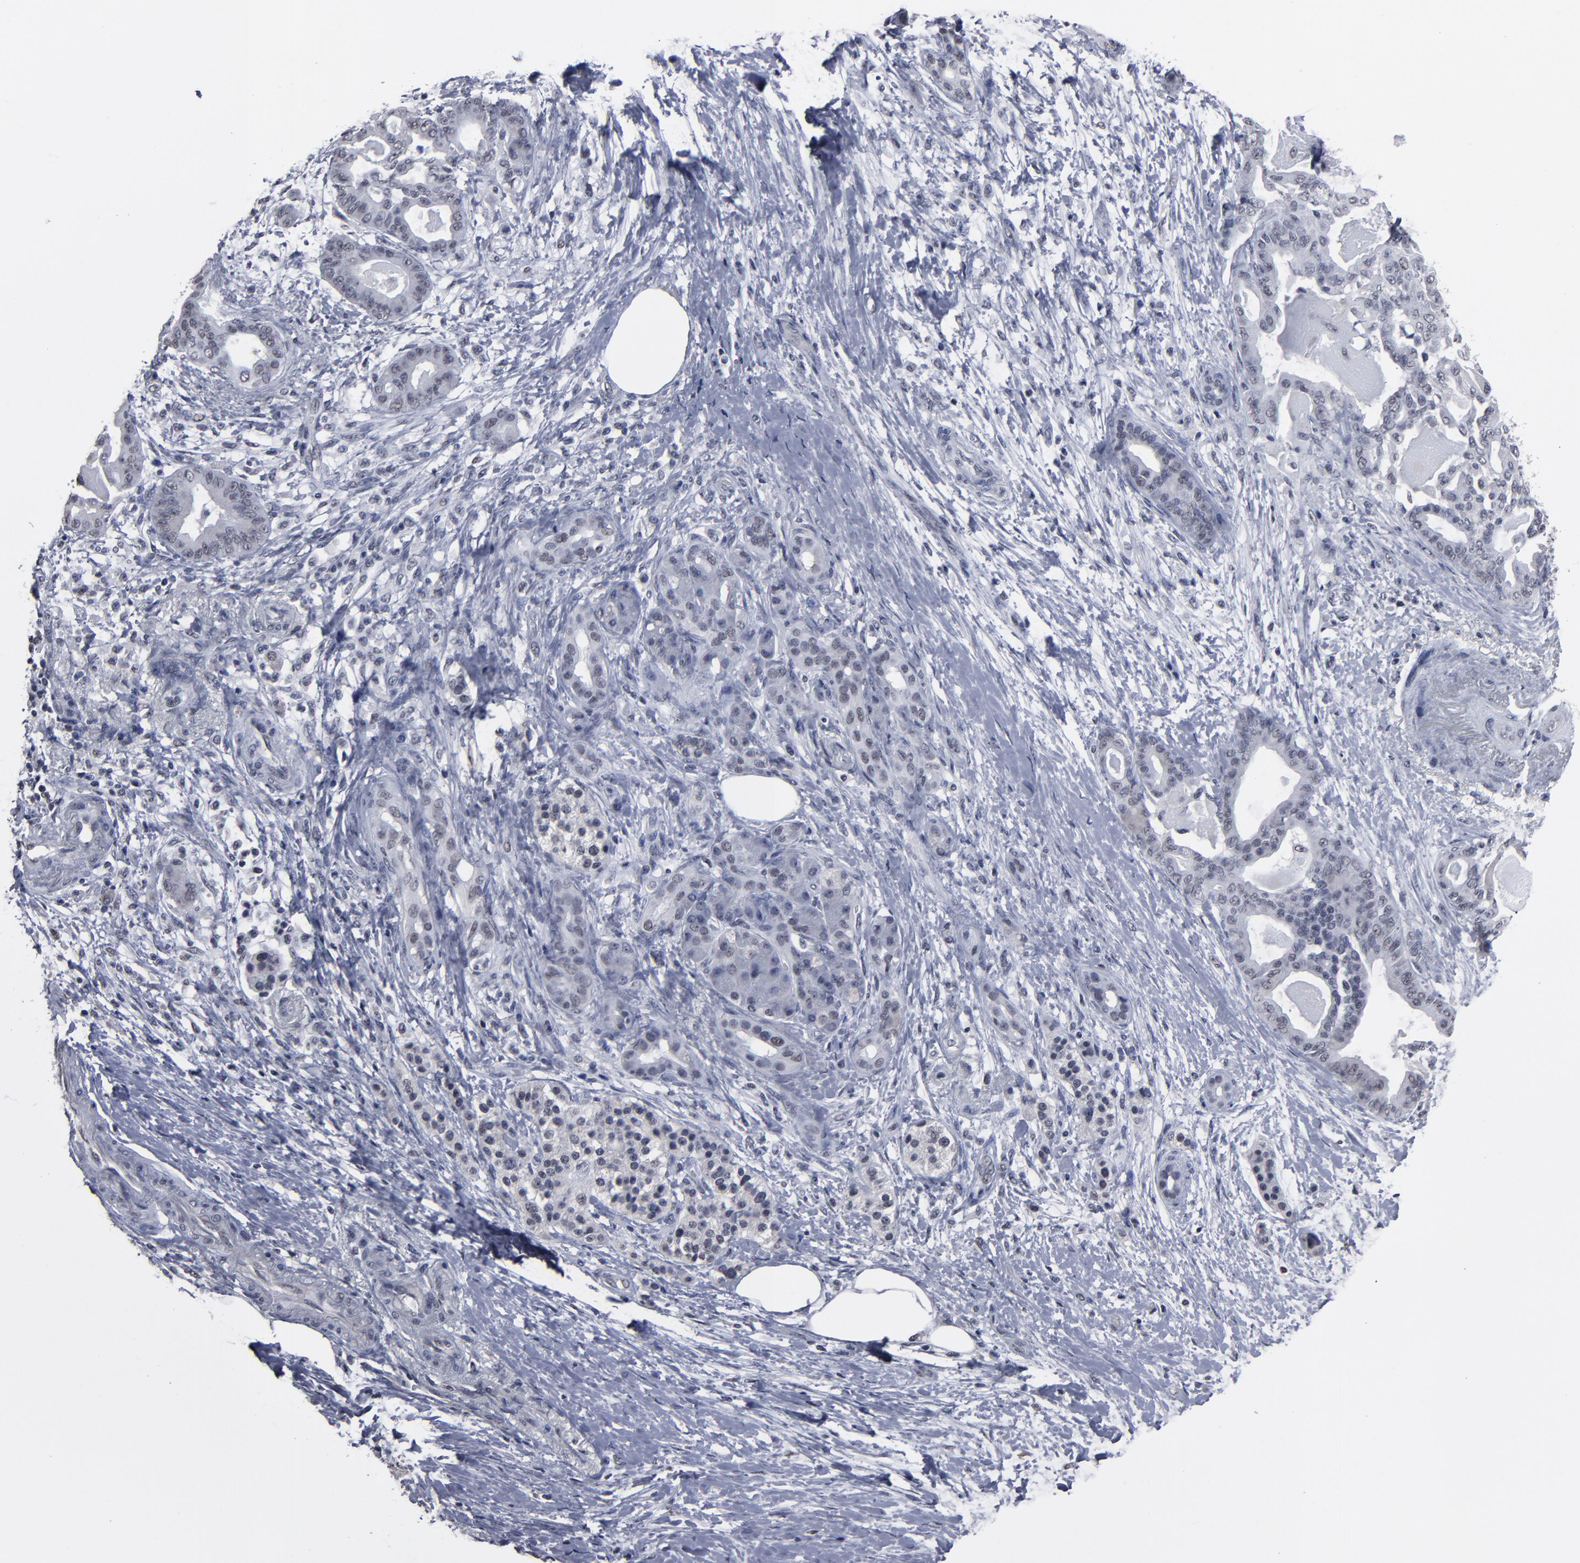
{"staining": {"intensity": "negative", "quantity": "none", "location": "none"}, "tissue": "pancreatic cancer", "cell_type": "Tumor cells", "image_type": "cancer", "snomed": [{"axis": "morphology", "description": "Adenocarcinoma, NOS"}, {"axis": "topography", "description": "Pancreas"}], "caption": "Adenocarcinoma (pancreatic) was stained to show a protein in brown. There is no significant positivity in tumor cells.", "gene": "SSRP1", "patient": {"sex": "male", "age": 63}}